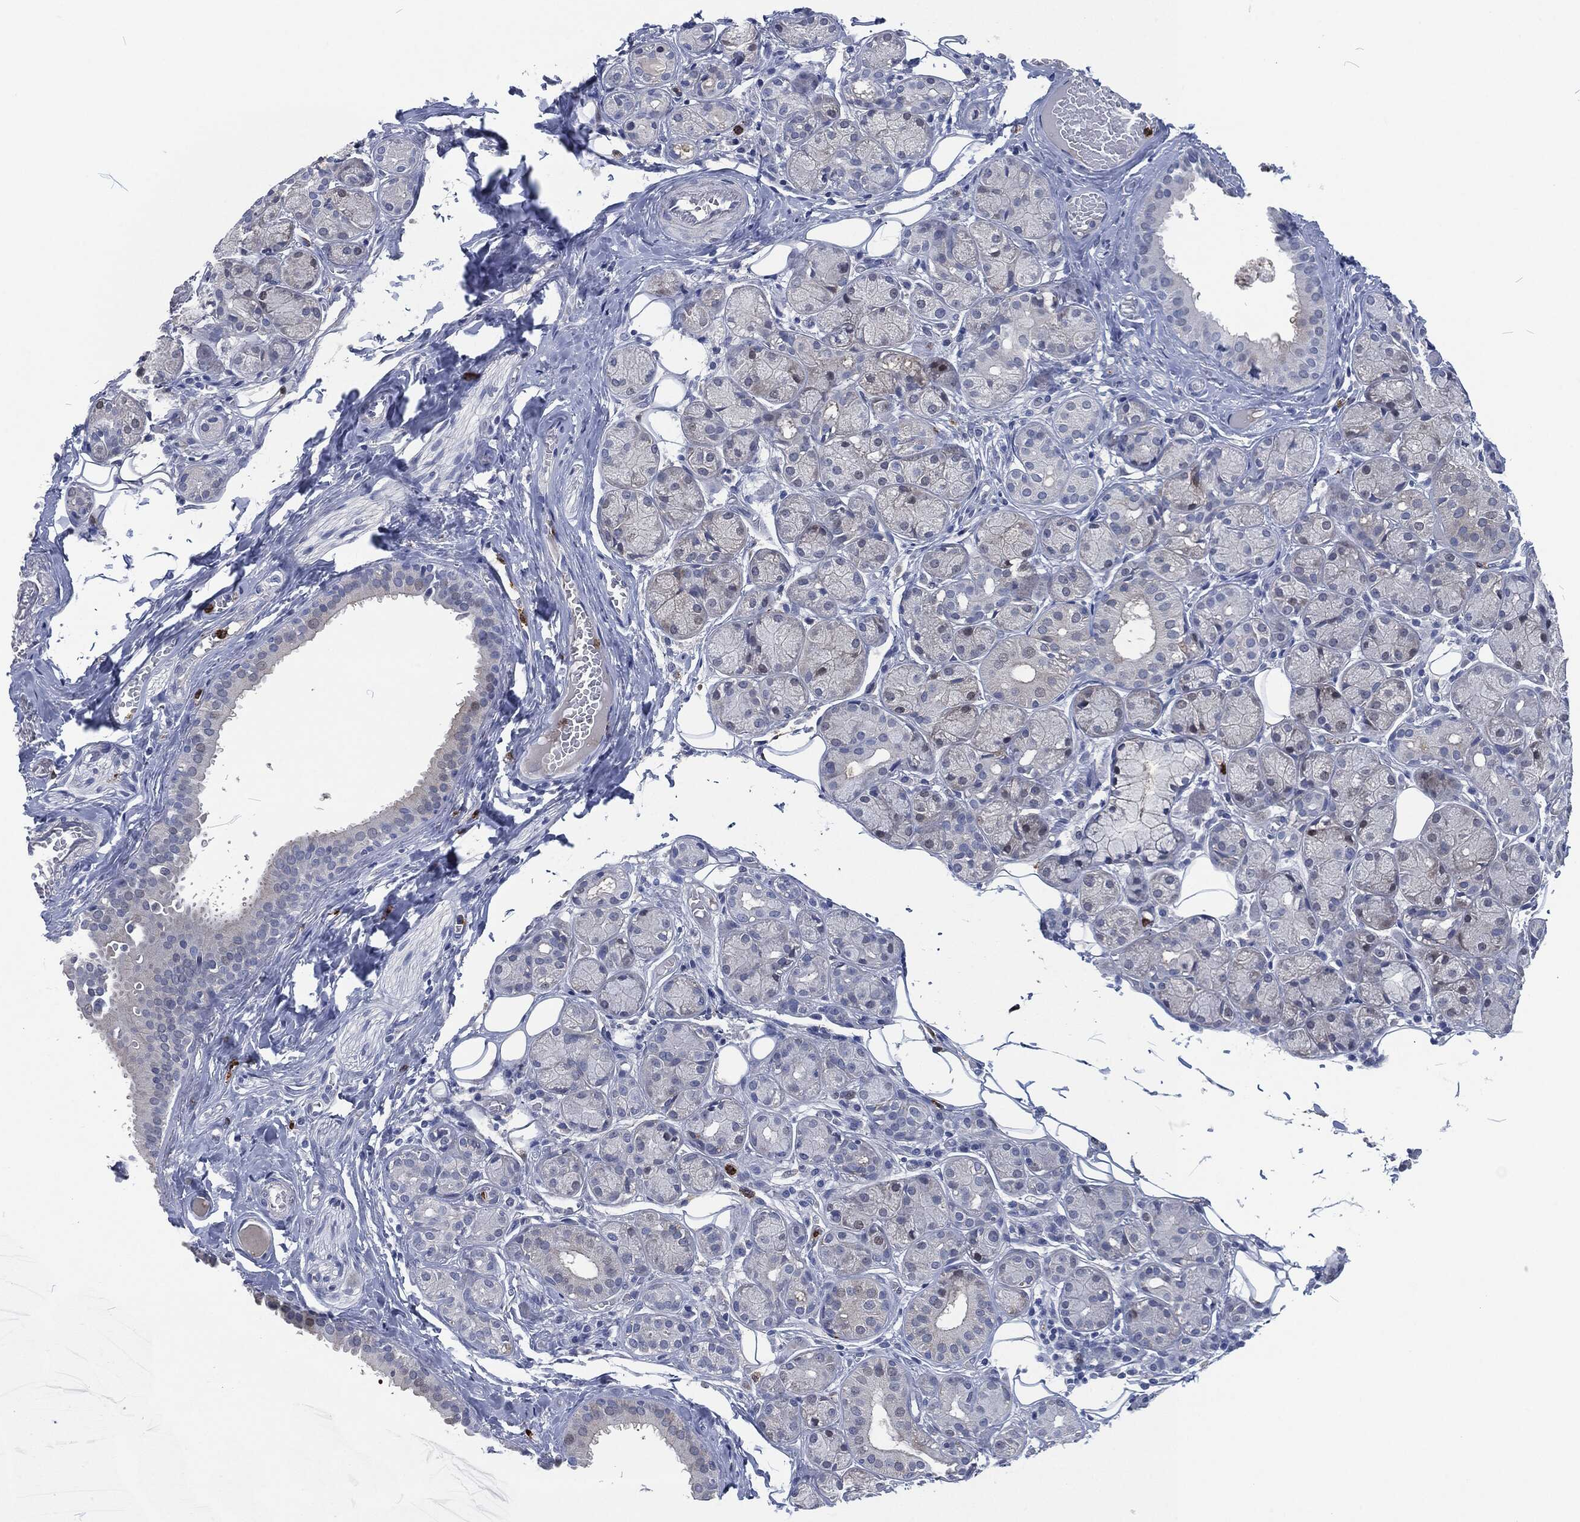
{"staining": {"intensity": "negative", "quantity": "none", "location": "none"}, "tissue": "salivary gland", "cell_type": "Glandular cells", "image_type": "normal", "snomed": [{"axis": "morphology", "description": "Normal tissue, NOS"}, {"axis": "topography", "description": "Salivary gland"}], "caption": "Normal salivary gland was stained to show a protein in brown. There is no significant positivity in glandular cells. (DAB immunohistochemistry (IHC), high magnification).", "gene": "MPO", "patient": {"sex": "male", "age": 71}}